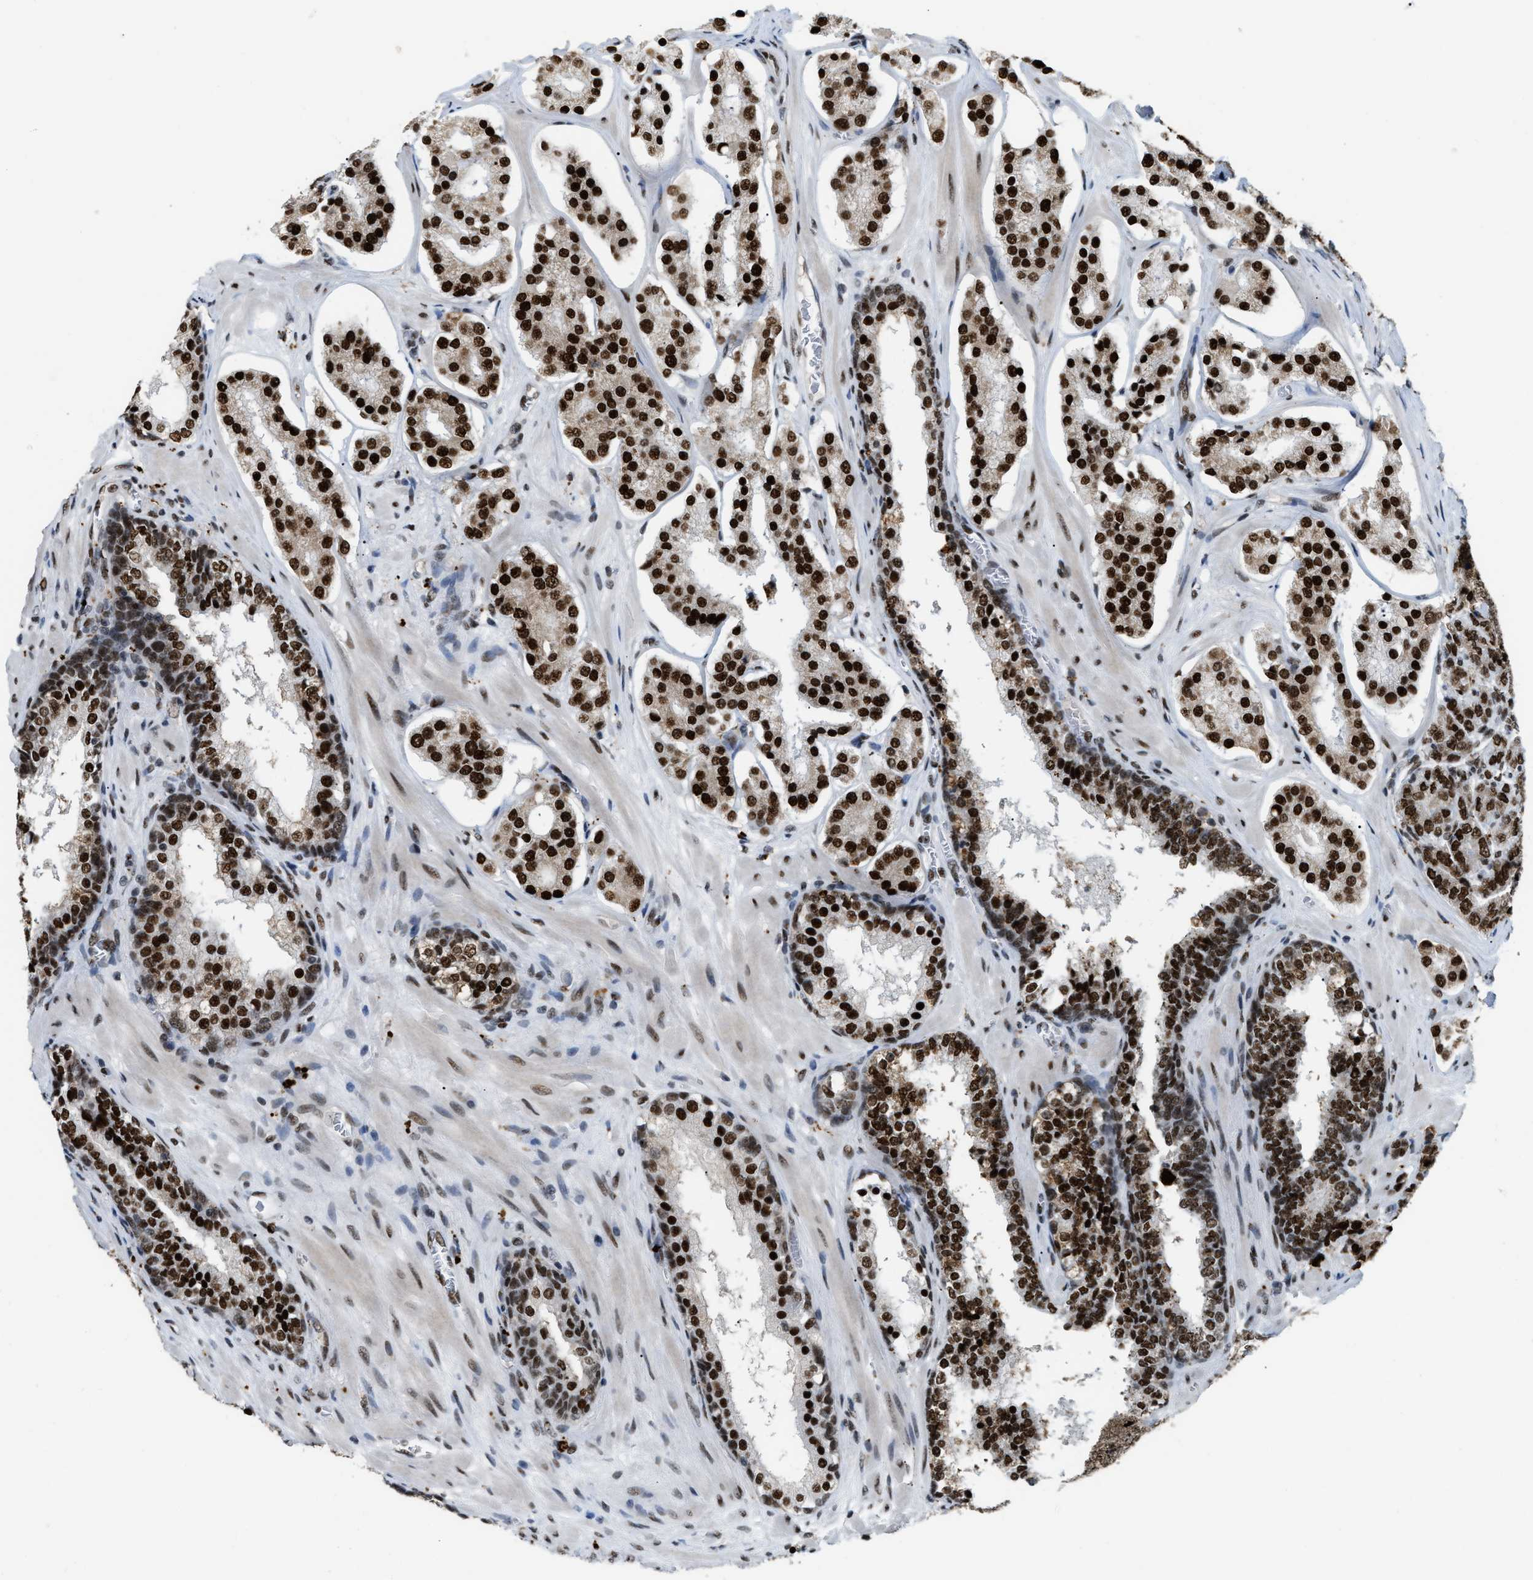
{"staining": {"intensity": "strong", "quantity": ">75%", "location": "nuclear"}, "tissue": "prostate cancer", "cell_type": "Tumor cells", "image_type": "cancer", "snomed": [{"axis": "morphology", "description": "Adenocarcinoma, High grade"}, {"axis": "topography", "description": "Prostate"}], "caption": "Prostate high-grade adenocarcinoma stained with IHC displays strong nuclear positivity in approximately >75% of tumor cells. (DAB = brown stain, brightfield microscopy at high magnification).", "gene": "NUMA1", "patient": {"sex": "male", "age": 60}}